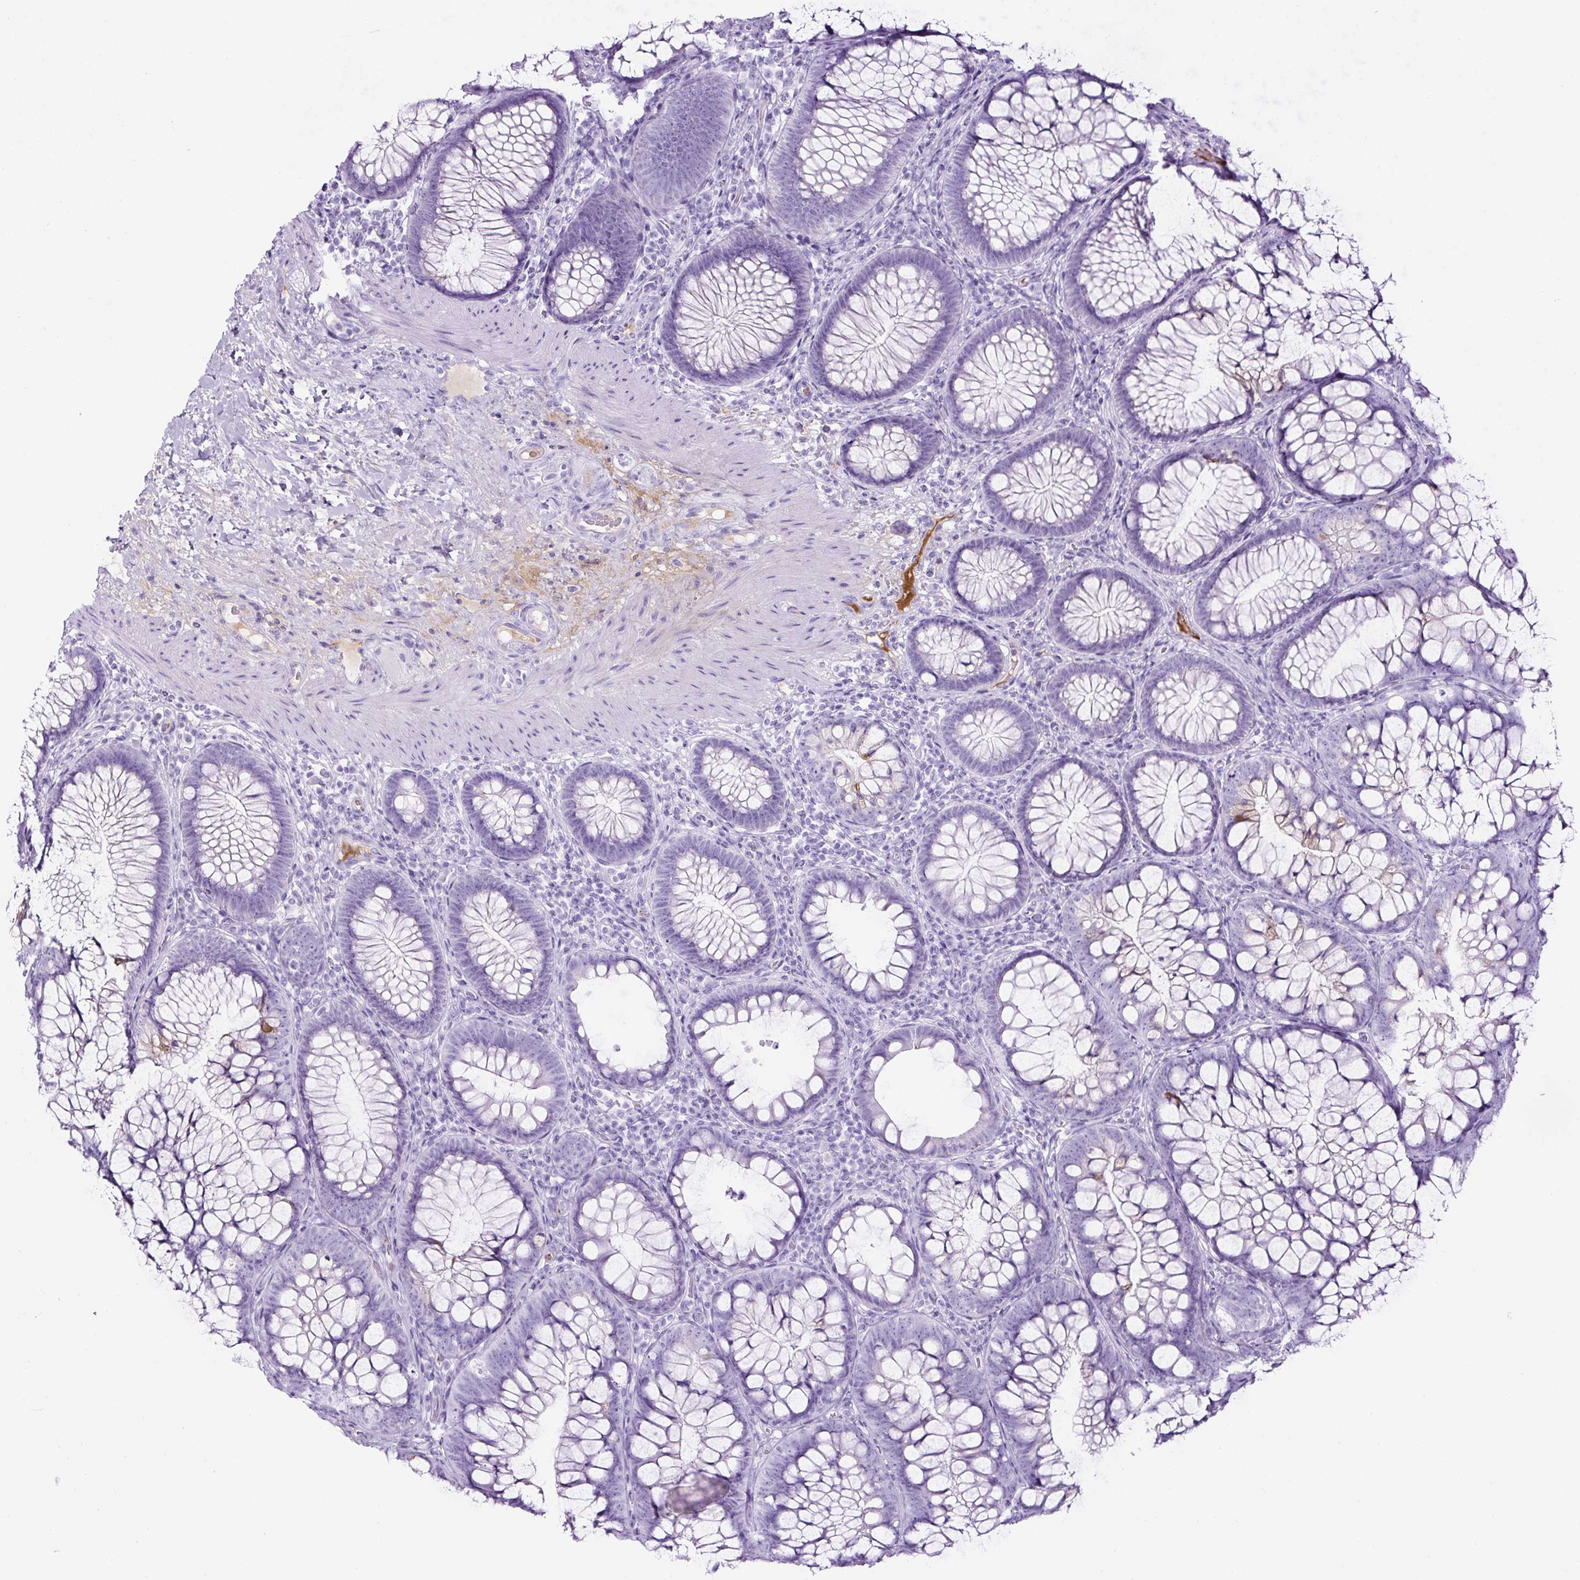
{"staining": {"intensity": "negative", "quantity": "none", "location": "none"}, "tissue": "colon", "cell_type": "Endothelial cells", "image_type": "normal", "snomed": [{"axis": "morphology", "description": "Normal tissue, NOS"}, {"axis": "morphology", "description": "Adenoma, NOS"}, {"axis": "topography", "description": "Soft tissue"}, {"axis": "topography", "description": "Colon"}], "caption": "Immunohistochemistry (IHC) photomicrograph of normal colon: colon stained with DAB (3,3'-diaminobenzidine) displays no significant protein positivity in endothelial cells.", "gene": "TMEM200B", "patient": {"sex": "male", "age": 47}}